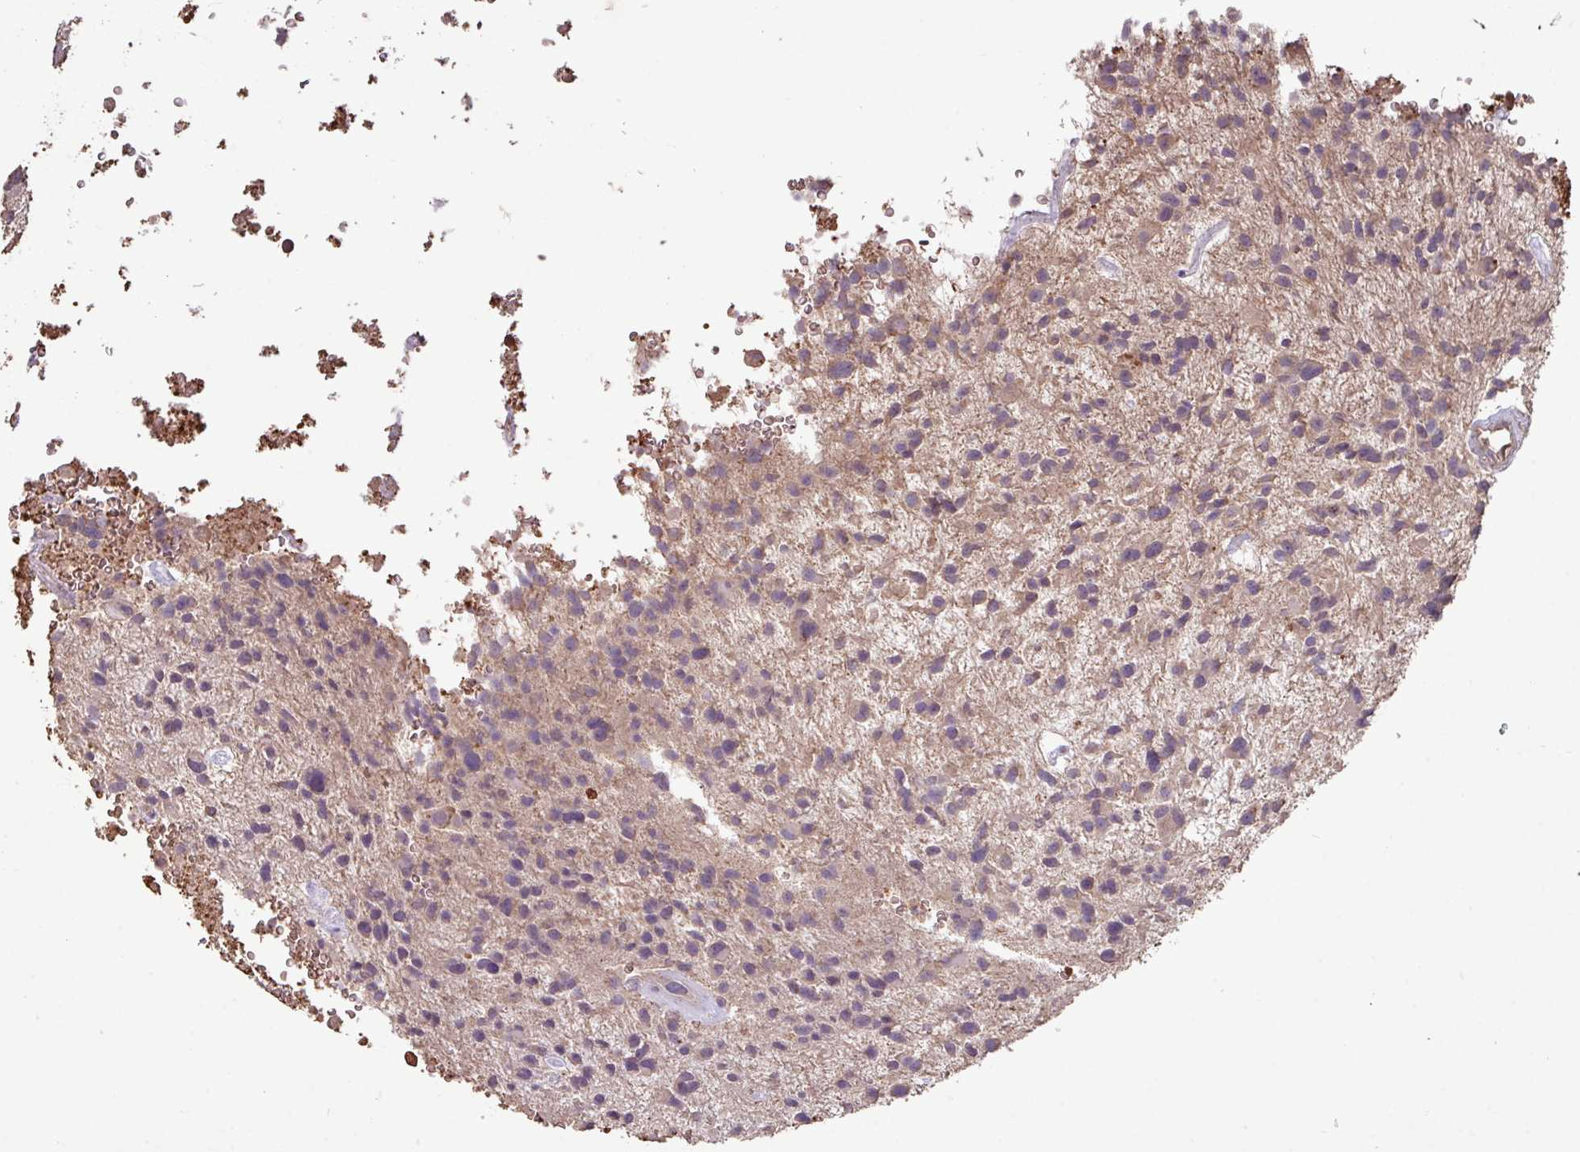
{"staining": {"intensity": "weak", "quantity": "25%-75%", "location": "cytoplasmic/membranous"}, "tissue": "glioma", "cell_type": "Tumor cells", "image_type": "cancer", "snomed": [{"axis": "morphology", "description": "Glioma, malignant, High grade"}, {"axis": "topography", "description": "Brain"}], "caption": "The image reveals staining of malignant glioma (high-grade), revealing weak cytoplasmic/membranous protein positivity (brown color) within tumor cells.", "gene": "CAMK2B", "patient": {"sex": "male", "age": 47}}